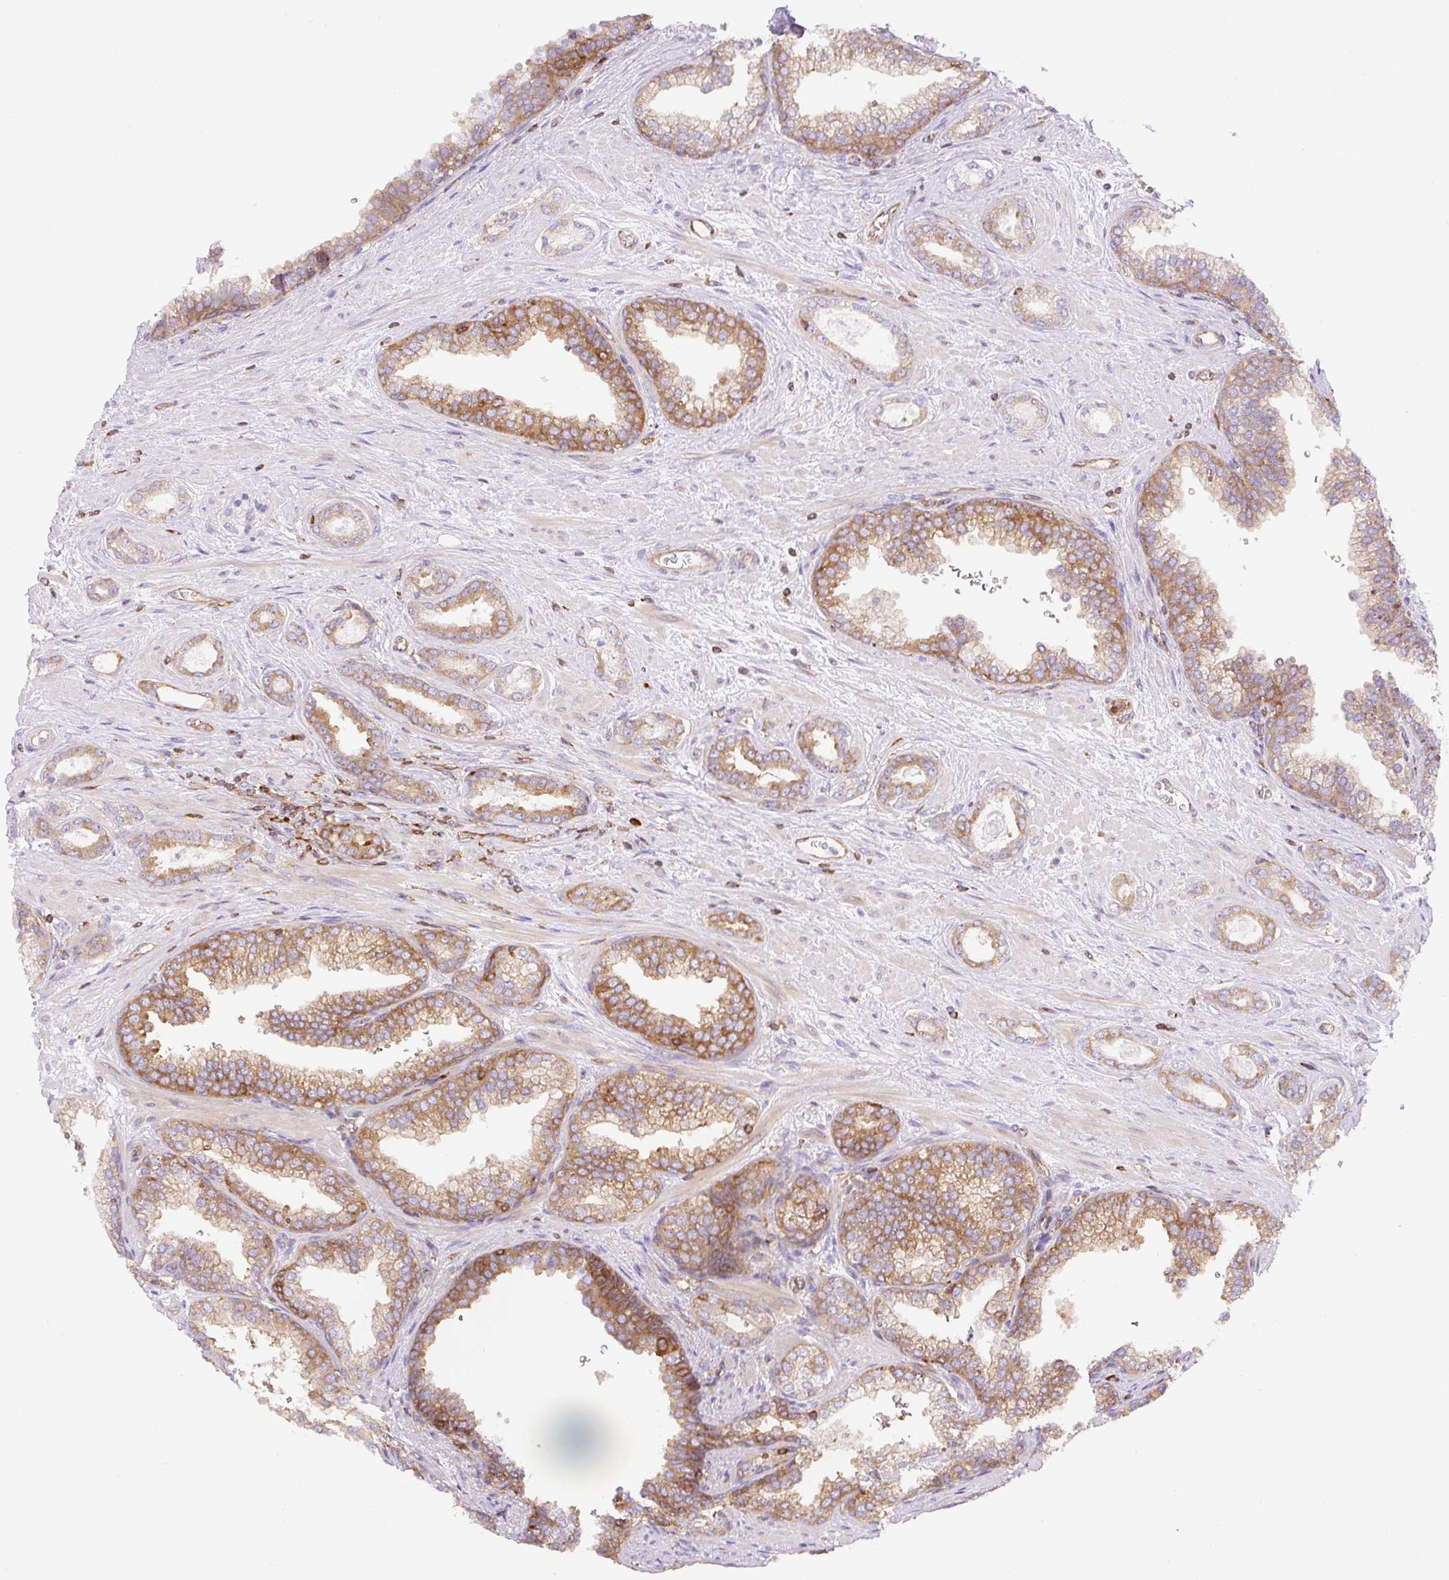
{"staining": {"intensity": "moderate", "quantity": ">75%", "location": "cytoplasmic/membranous"}, "tissue": "prostate cancer", "cell_type": "Tumor cells", "image_type": "cancer", "snomed": [{"axis": "morphology", "description": "Adenocarcinoma, High grade"}, {"axis": "topography", "description": "Prostate"}], "caption": "A brown stain highlights moderate cytoplasmic/membranous staining of a protein in human prostate high-grade adenocarcinoma tumor cells.", "gene": "DNM2", "patient": {"sex": "male", "age": 58}}